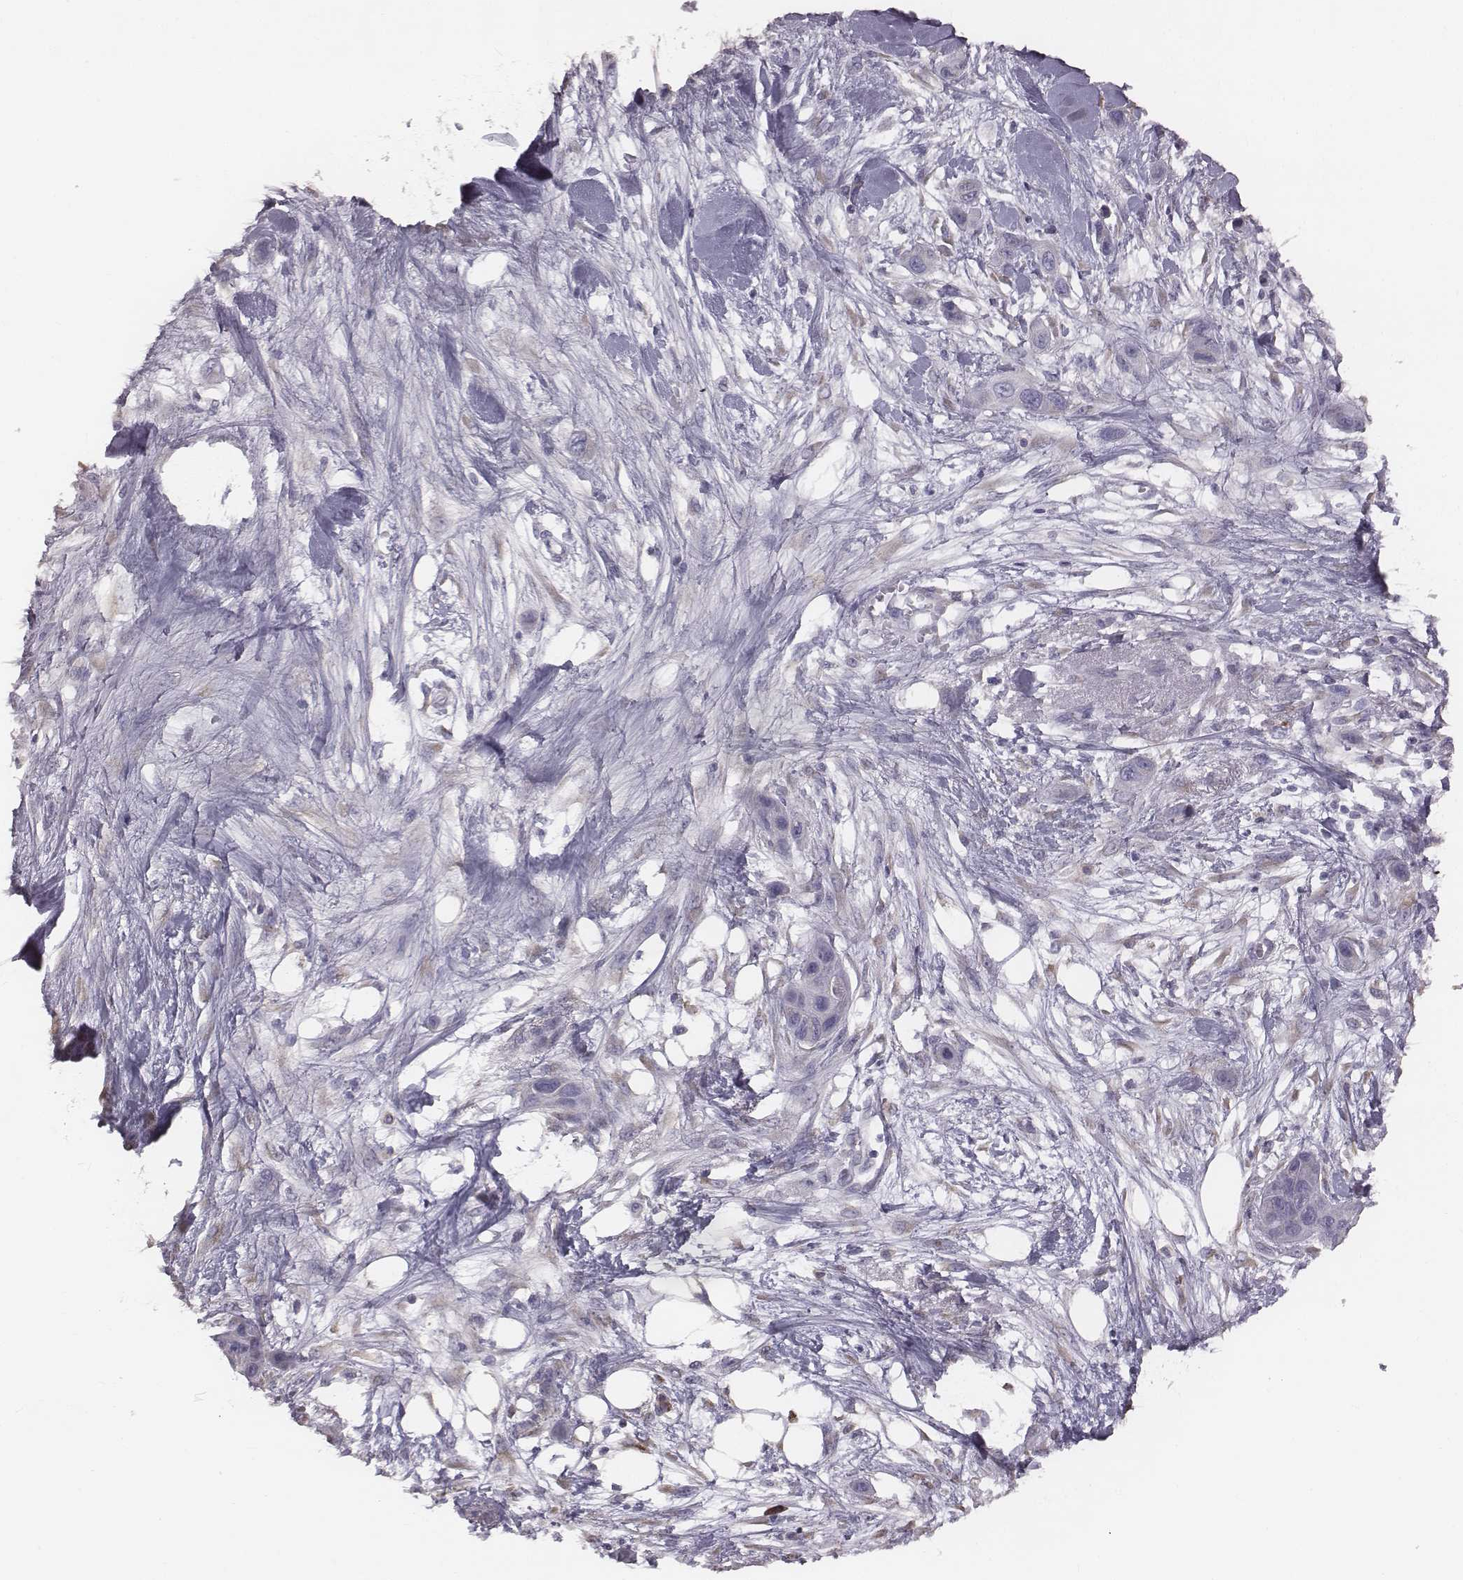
{"staining": {"intensity": "negative", "quantity": "none", "location": "none"}, "tissue": "skin cancer", "cell_type": "Tumor cells", "image_type": "cancer", "snomed": [{"axis": "morphology", "description": "Squamous cell carcinoma, NOS"}, {"axis": "topography", "description": "Skin"}], "caption": "A high-resolution histopathology image shows immunohistochemistry staining of squamous cell carcinoma (skin), which exhibits no significant positivity in tumor cells.", "gene": "C6orf58", "patient": {"sex": "male", "age": 79}}